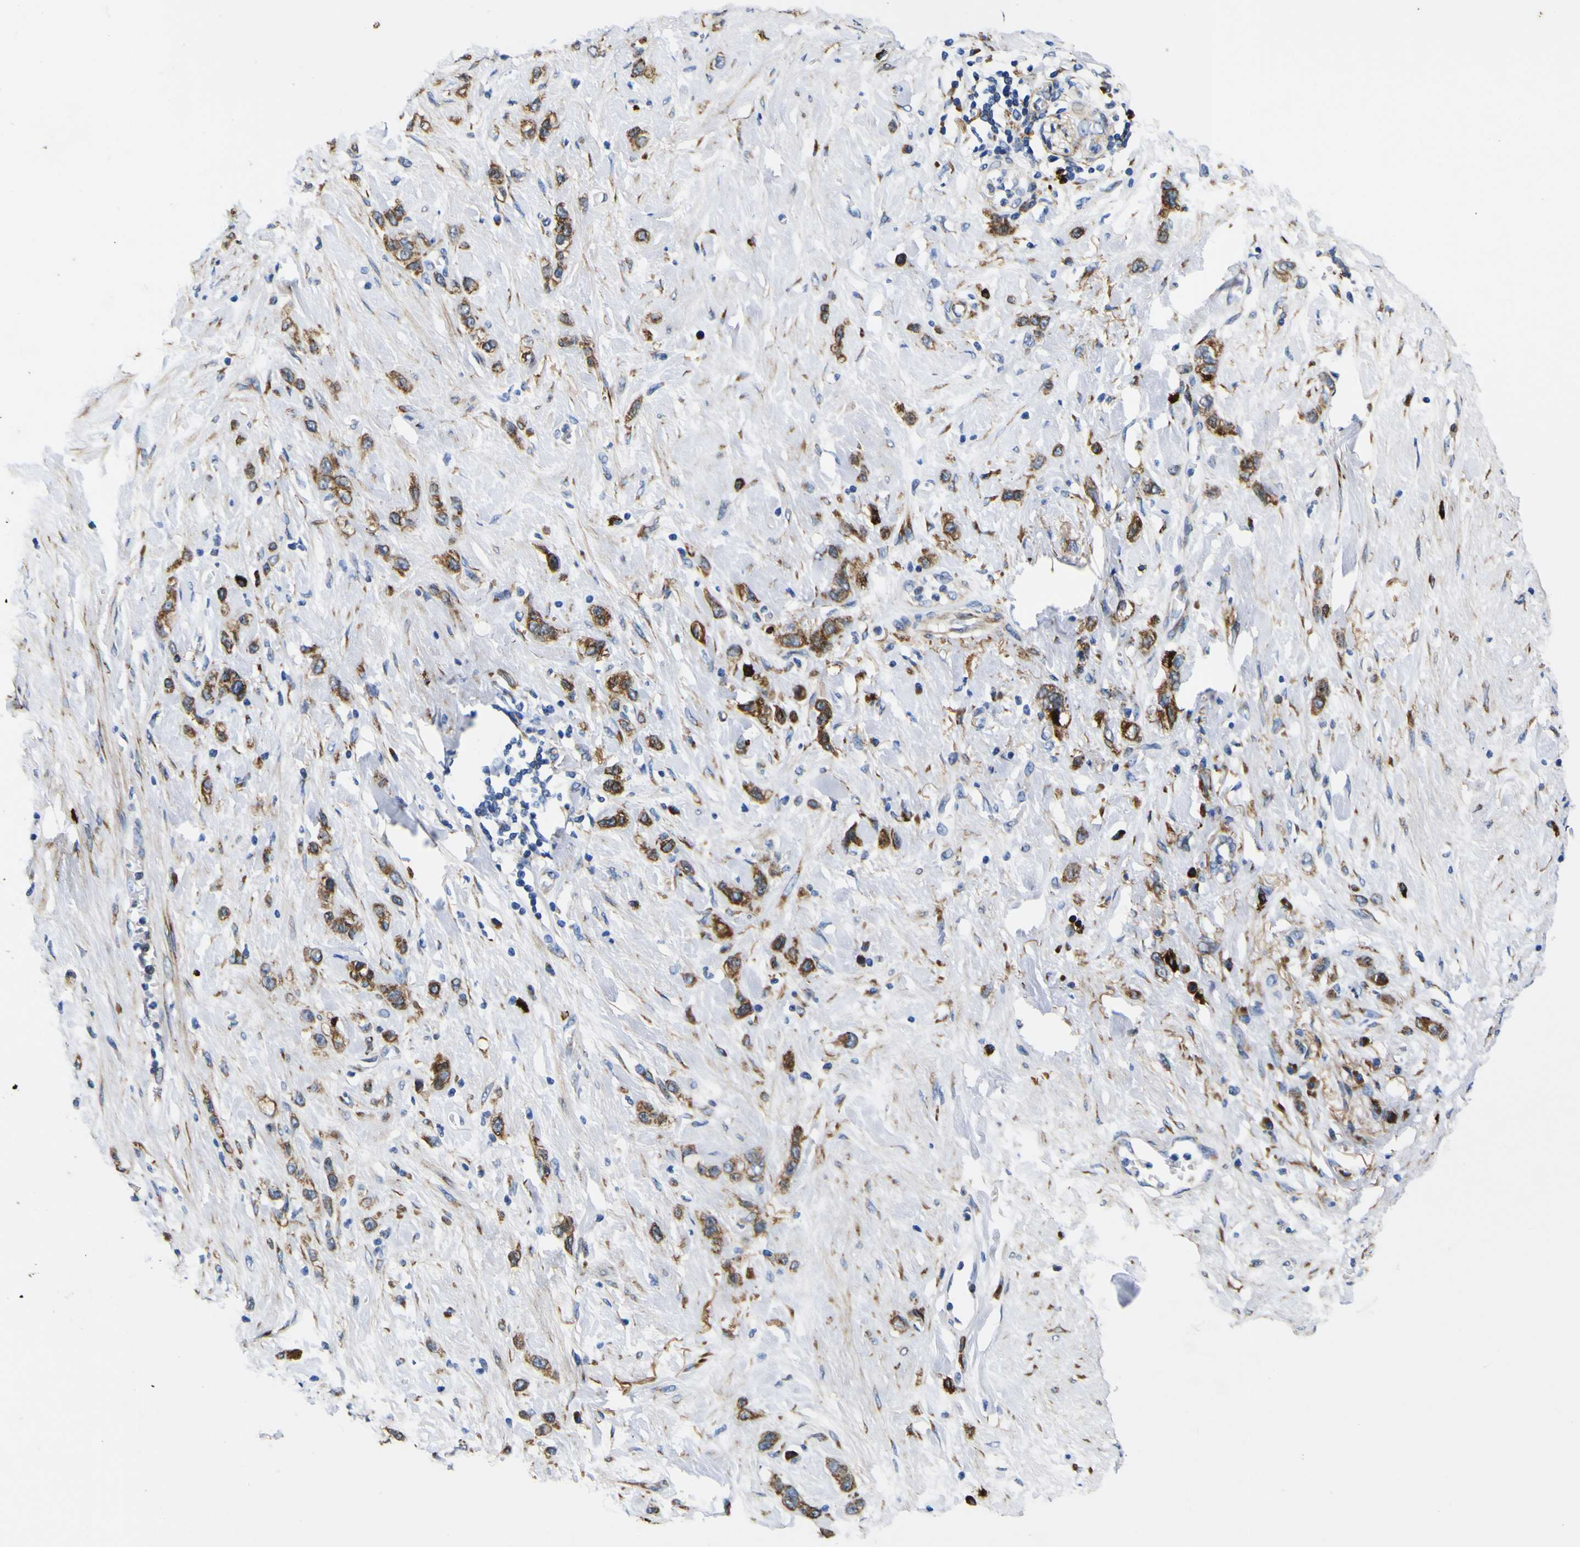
{"staining": {"intensity": "moderate", "quantity": ">75%", "location": "cytoplasmic/membranous"}, "tissue": "stomach cancer", "cell_type": "Tumor cells", "image_type": "cancer", "snomed": [{"axis": "morphology", "description": "Adenocarcinoma, NOS"}, {"axis": "morphology", "description": "Adenocarcinoma, High grade"}, {"axis": "topography", "description": "Stomach, upper"}, {"axis": "topography", "description": "Stomach, lower"}], "caption": "A photomicrograph of stomach cancer stained for a protein demonstrates moderate cytoplasmic/membranous brown staining in tumor cells.", "gene": "SCD", "patient": {"sex": "female", "age": 65}}